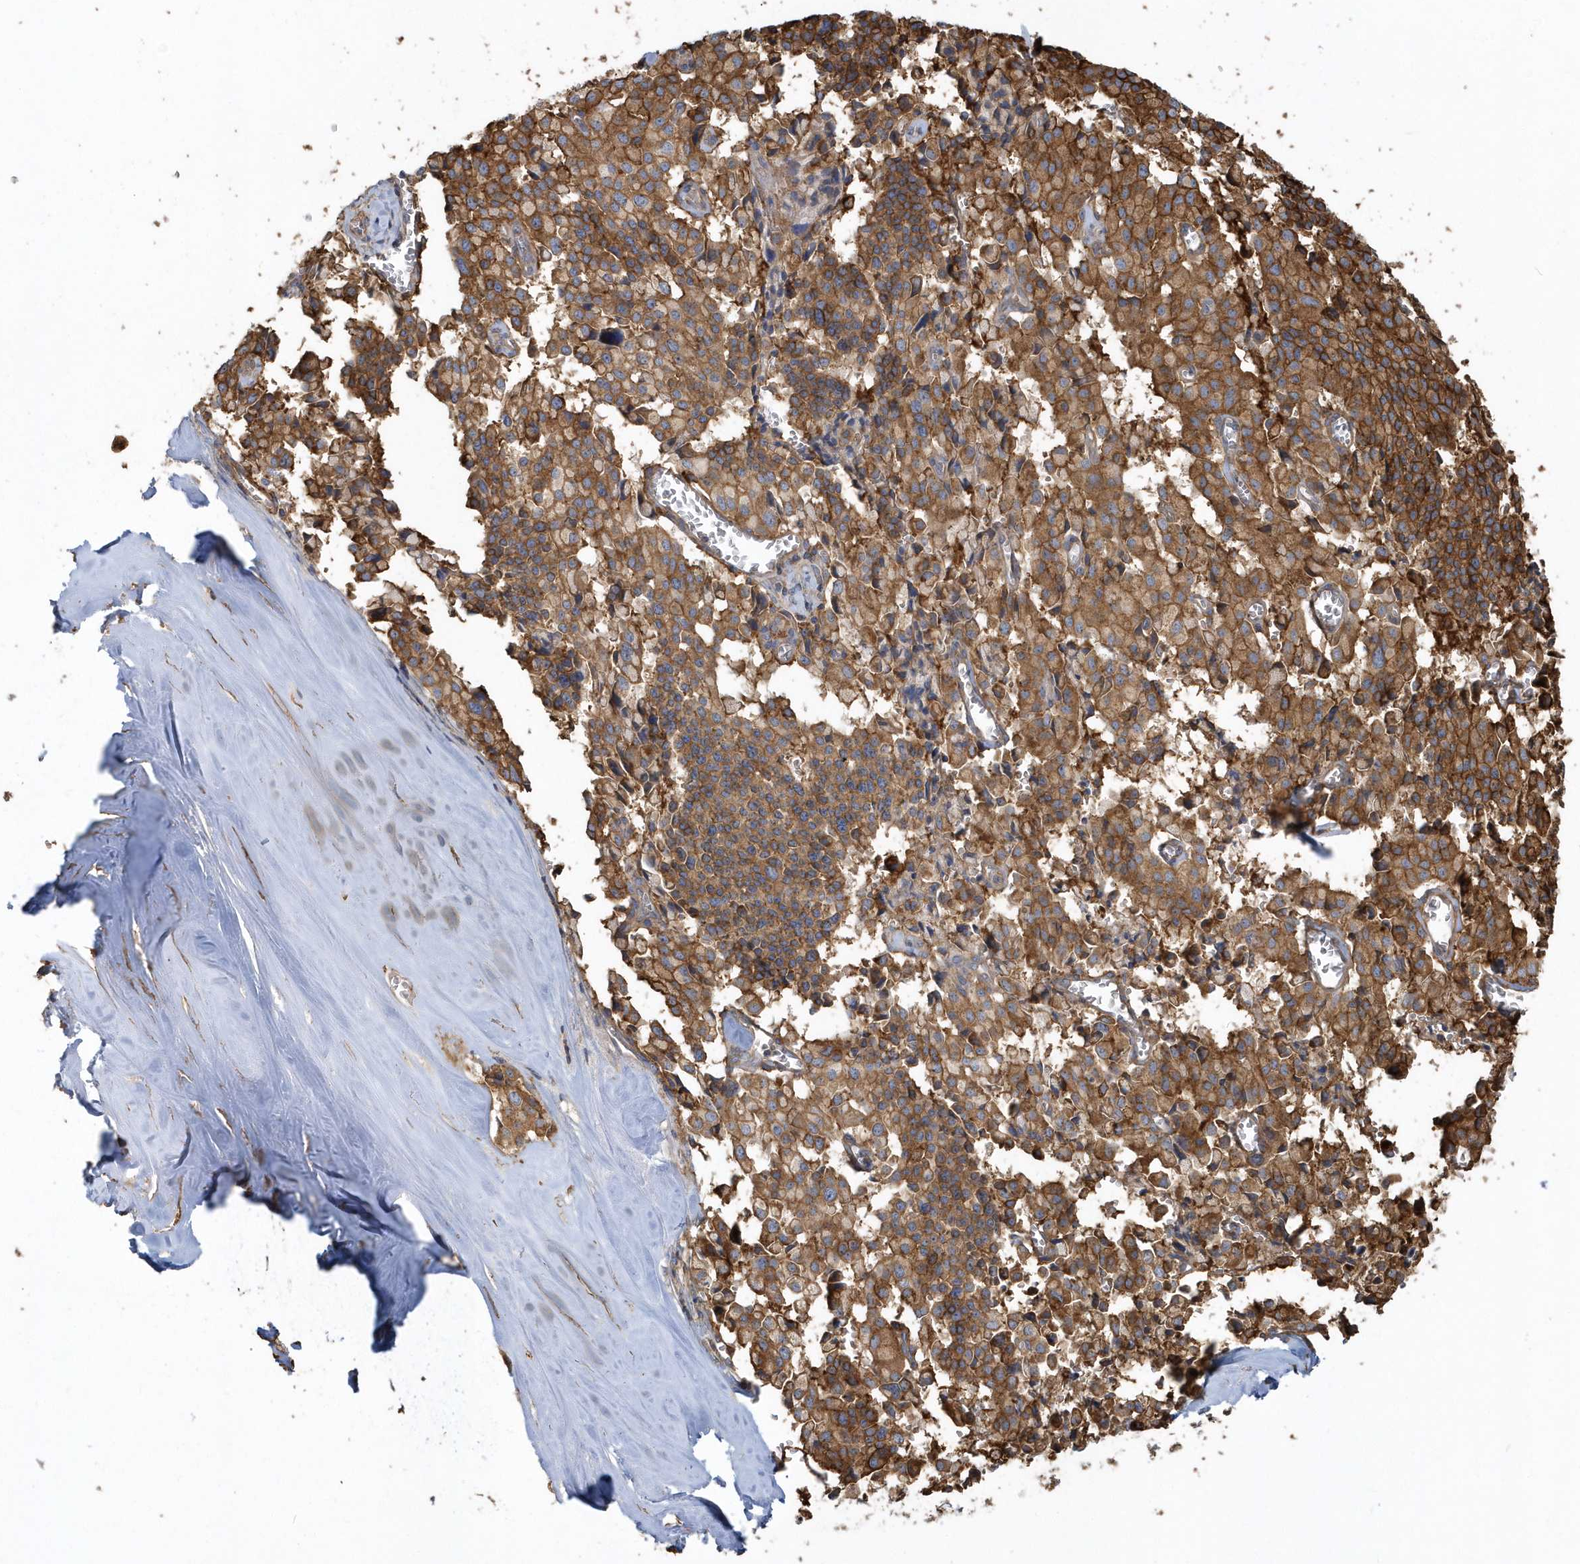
{"staining": {"intensity": "strong", "quantity": ">75%", "location": "cytoplasmic/membranous"}, "tissue": "pancreatic cancer", "cell_type": "Tumor cells", "image_type": "cancer", "snomed": [{"axis": "morphology", "description": "Adenocarcinoma, NOS"}, {"axis": "topography", "description": "Pancreas"}], "caption": "Pancreatic adenocarcinoma stained with DAB immunohistochemistry (IHC) displays high levels of strong cytoplasmic/membranous positivity in about >75% of tumor cells.", "gene": "TRAIP", "patient": {"sex": "male", "age": 65}}